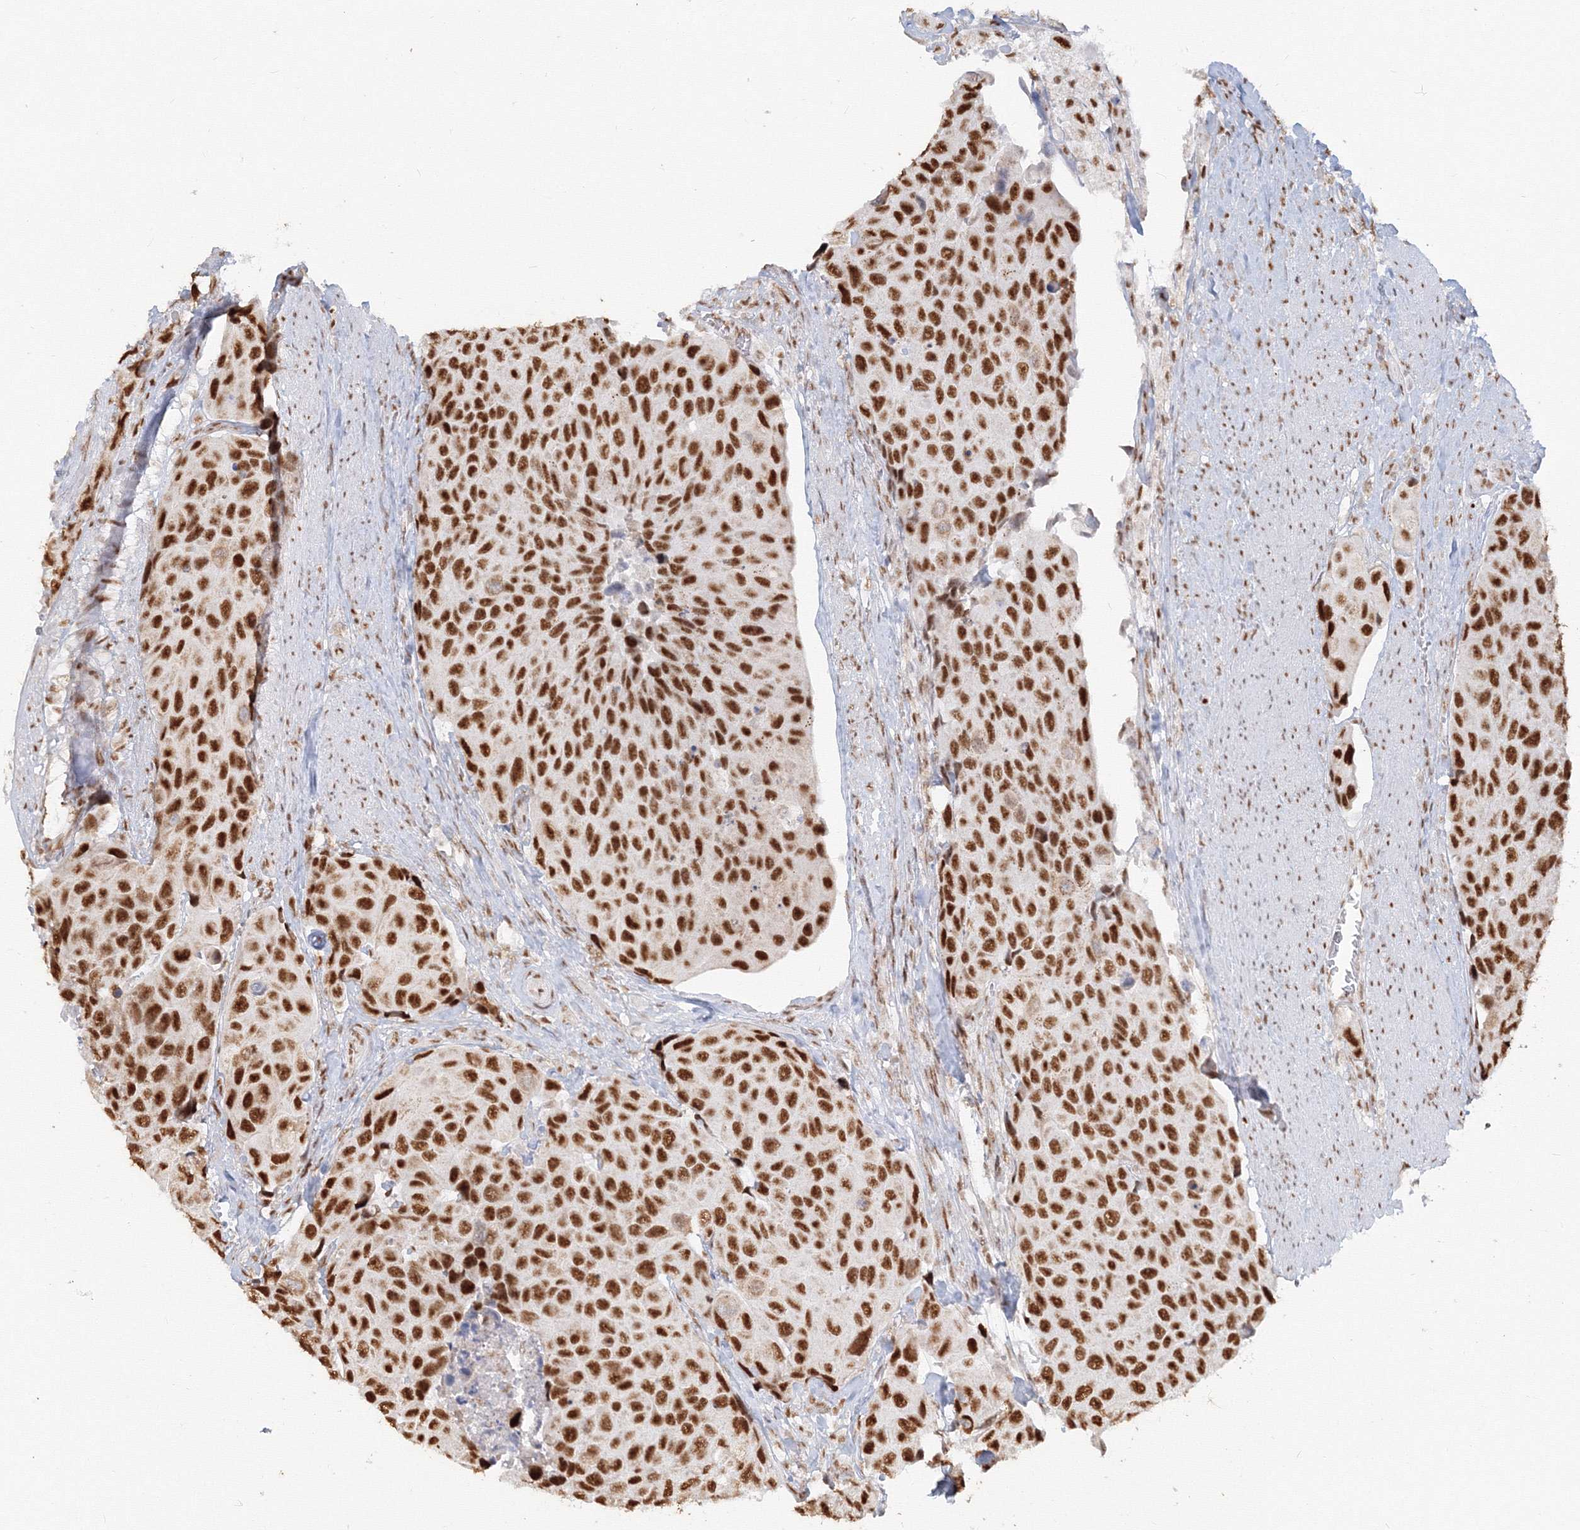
{"staining": {"intensity": "strong", "quantity": ">75%", "location": "nuclear"}, "tissue": "urothelial cancer", "cell_type": "Tumor cells", "image_type": "cancer", "snomed": [{"axis": "morphology", "description": "Urothelial carcinoma, High grade"}, {"axis": "topography", "description": "Urinary bladder"}], "caption": "High-magnification brightfield microscopy of urothelial cancer stained with DAB (3,3'-diaminobenzidine) (brown) and counterstained with hematoxylin (blue). tumor cells exhibit strong nuclear expression is present in approximately>75% of cells.", "gene": "PPP4R2", "patient": {"sex": "male", "age": 74}}